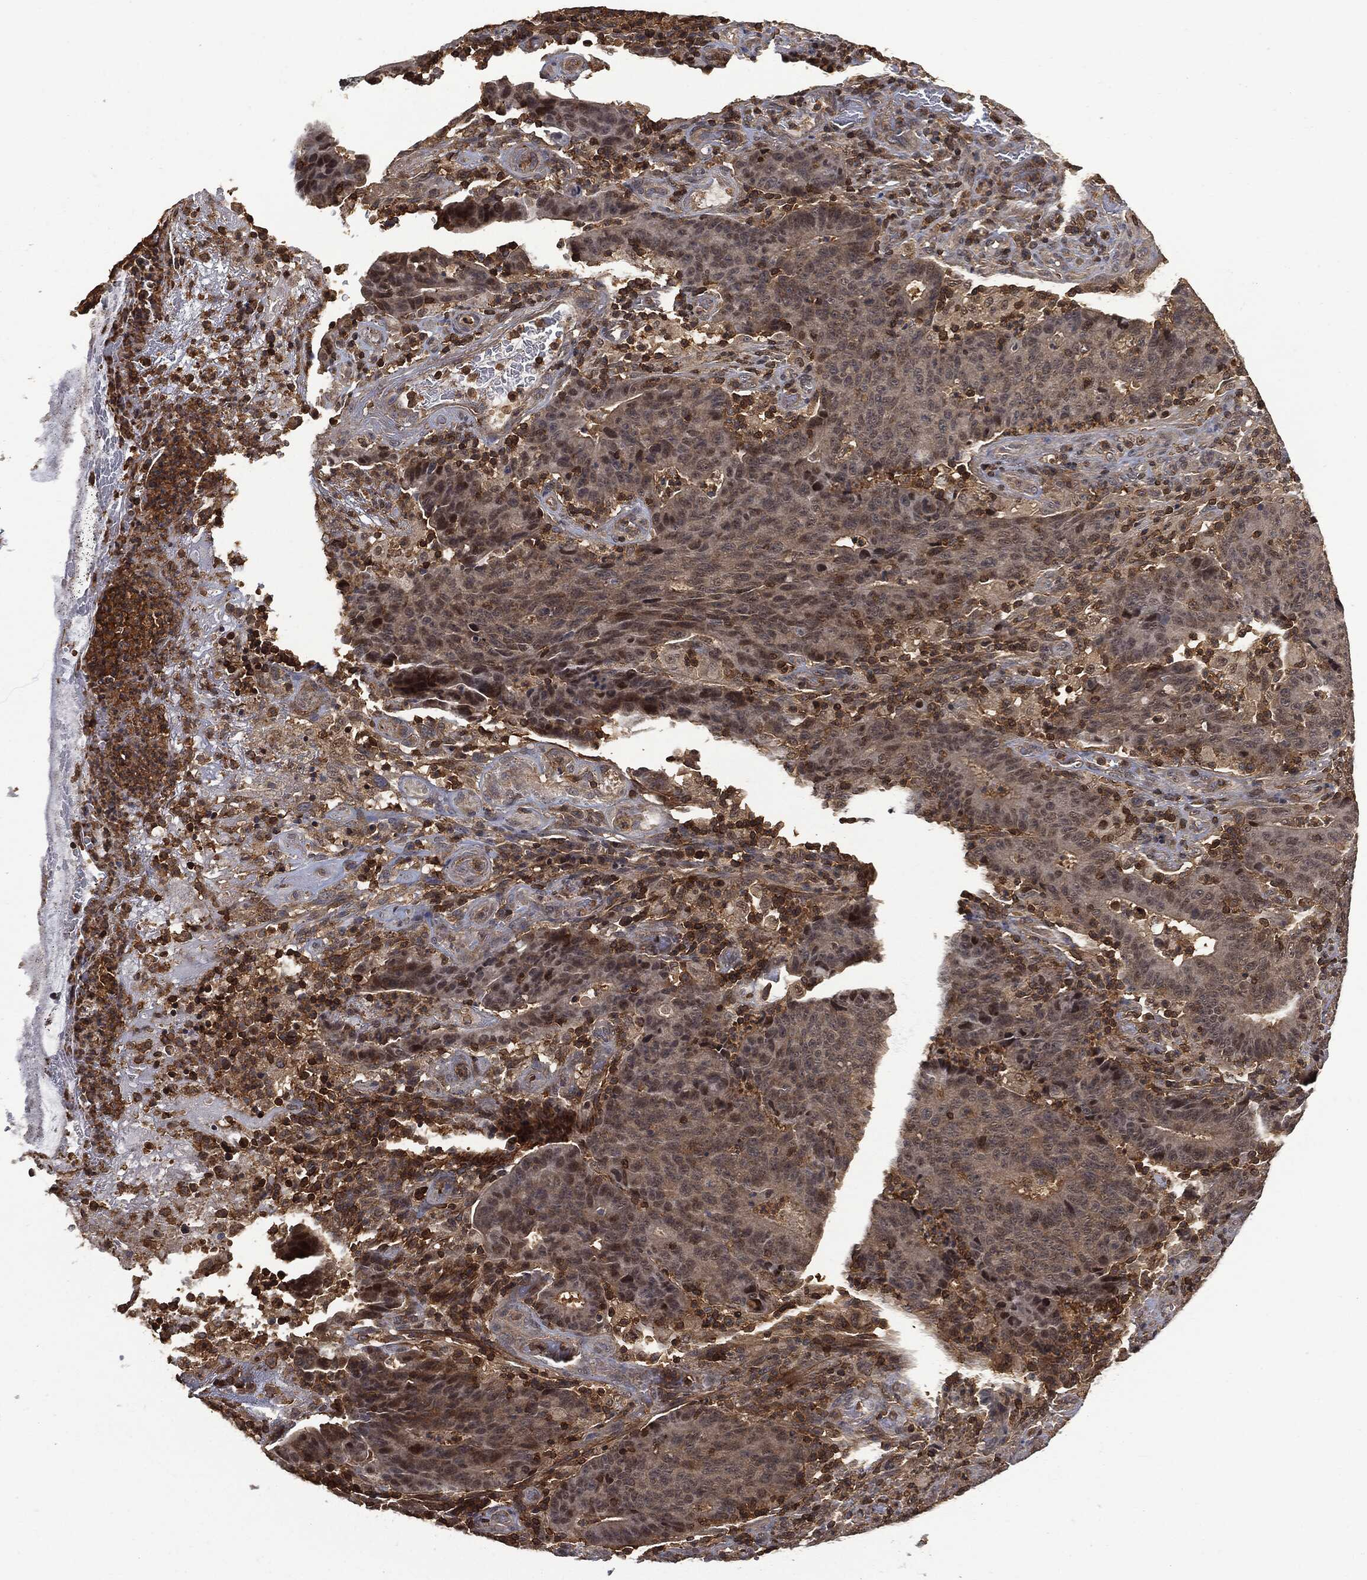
{"staining": {"intensity": "moderate", "quantity": "<25%", "location": "nuclear"}, "tissue": "colorectal cancer", "cell_type": "Tumor cells", "image_type": "cancer", "snomed": [{"axis": "morphology", "description": "Adenocarcinoma, NOS"}, {"axis": "topography", "description": "Colon"}], "caption": "Human adenocarcinoma (colorectal) stained for a protein (brown) demonstrates moderate nuclear positive staining in approximately <25% of tumor cells.", "gene": "PSMB10", "patient": {"sex": "female", "age": 75}}